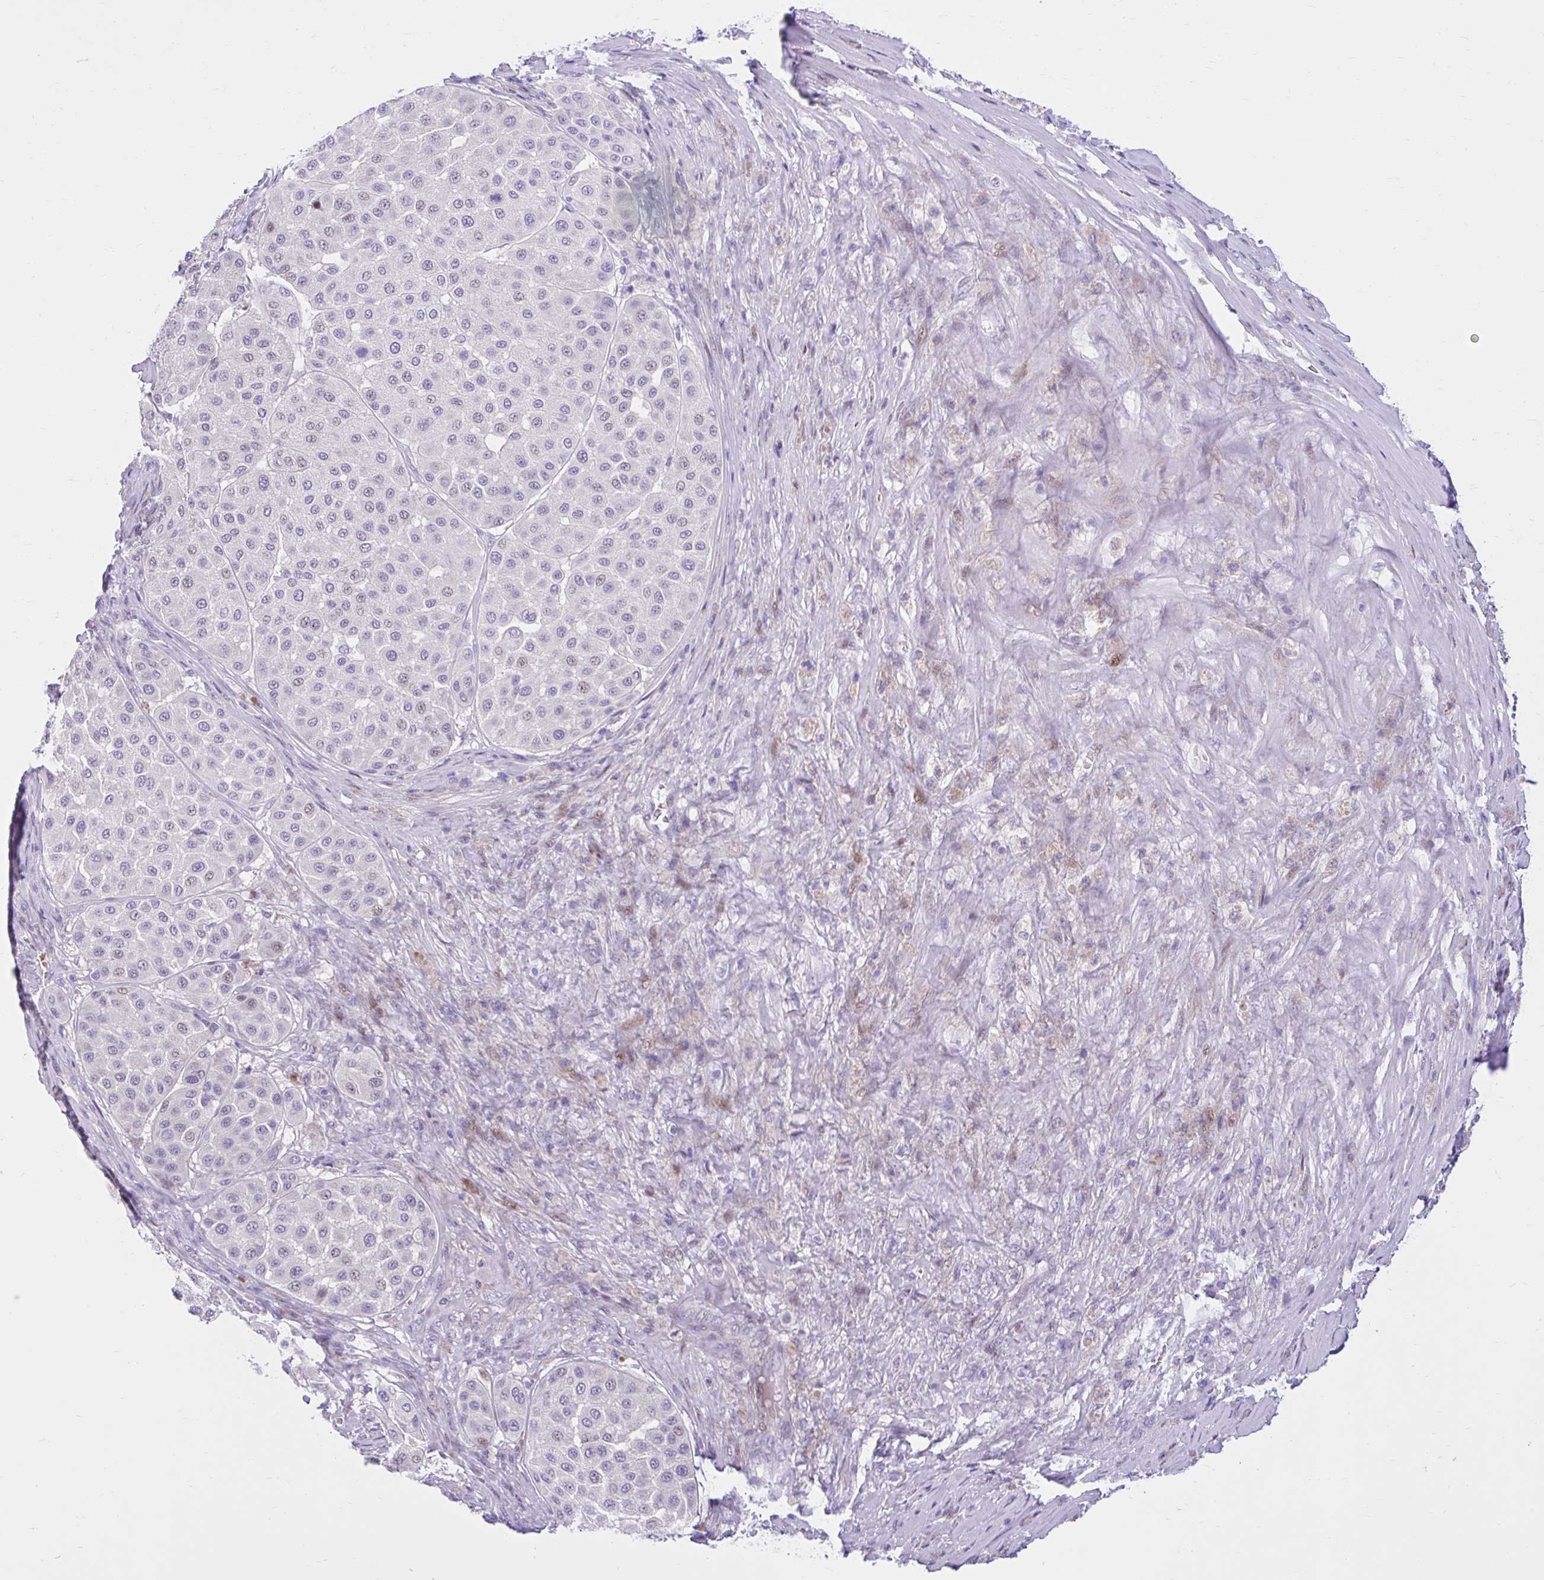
{"staining": {"intensity": "negative", "quantity": "none", "location": "none"}, "tissue": "melanoma", "cell_type": "Tumor cells", "image_type": "cancer", "snomed": [{"axis": "morphology", "description": "Malignant melanoma, Metastatic site"}, {"axis": "topography", "description": "Smooth muscle"}], "caption": "DAB immunohistochemical staining of melanoma exhibits no significant positivity in tumor cells.", "gene": "NHLH2", "patient": {"sex": "male", "age": 41}}